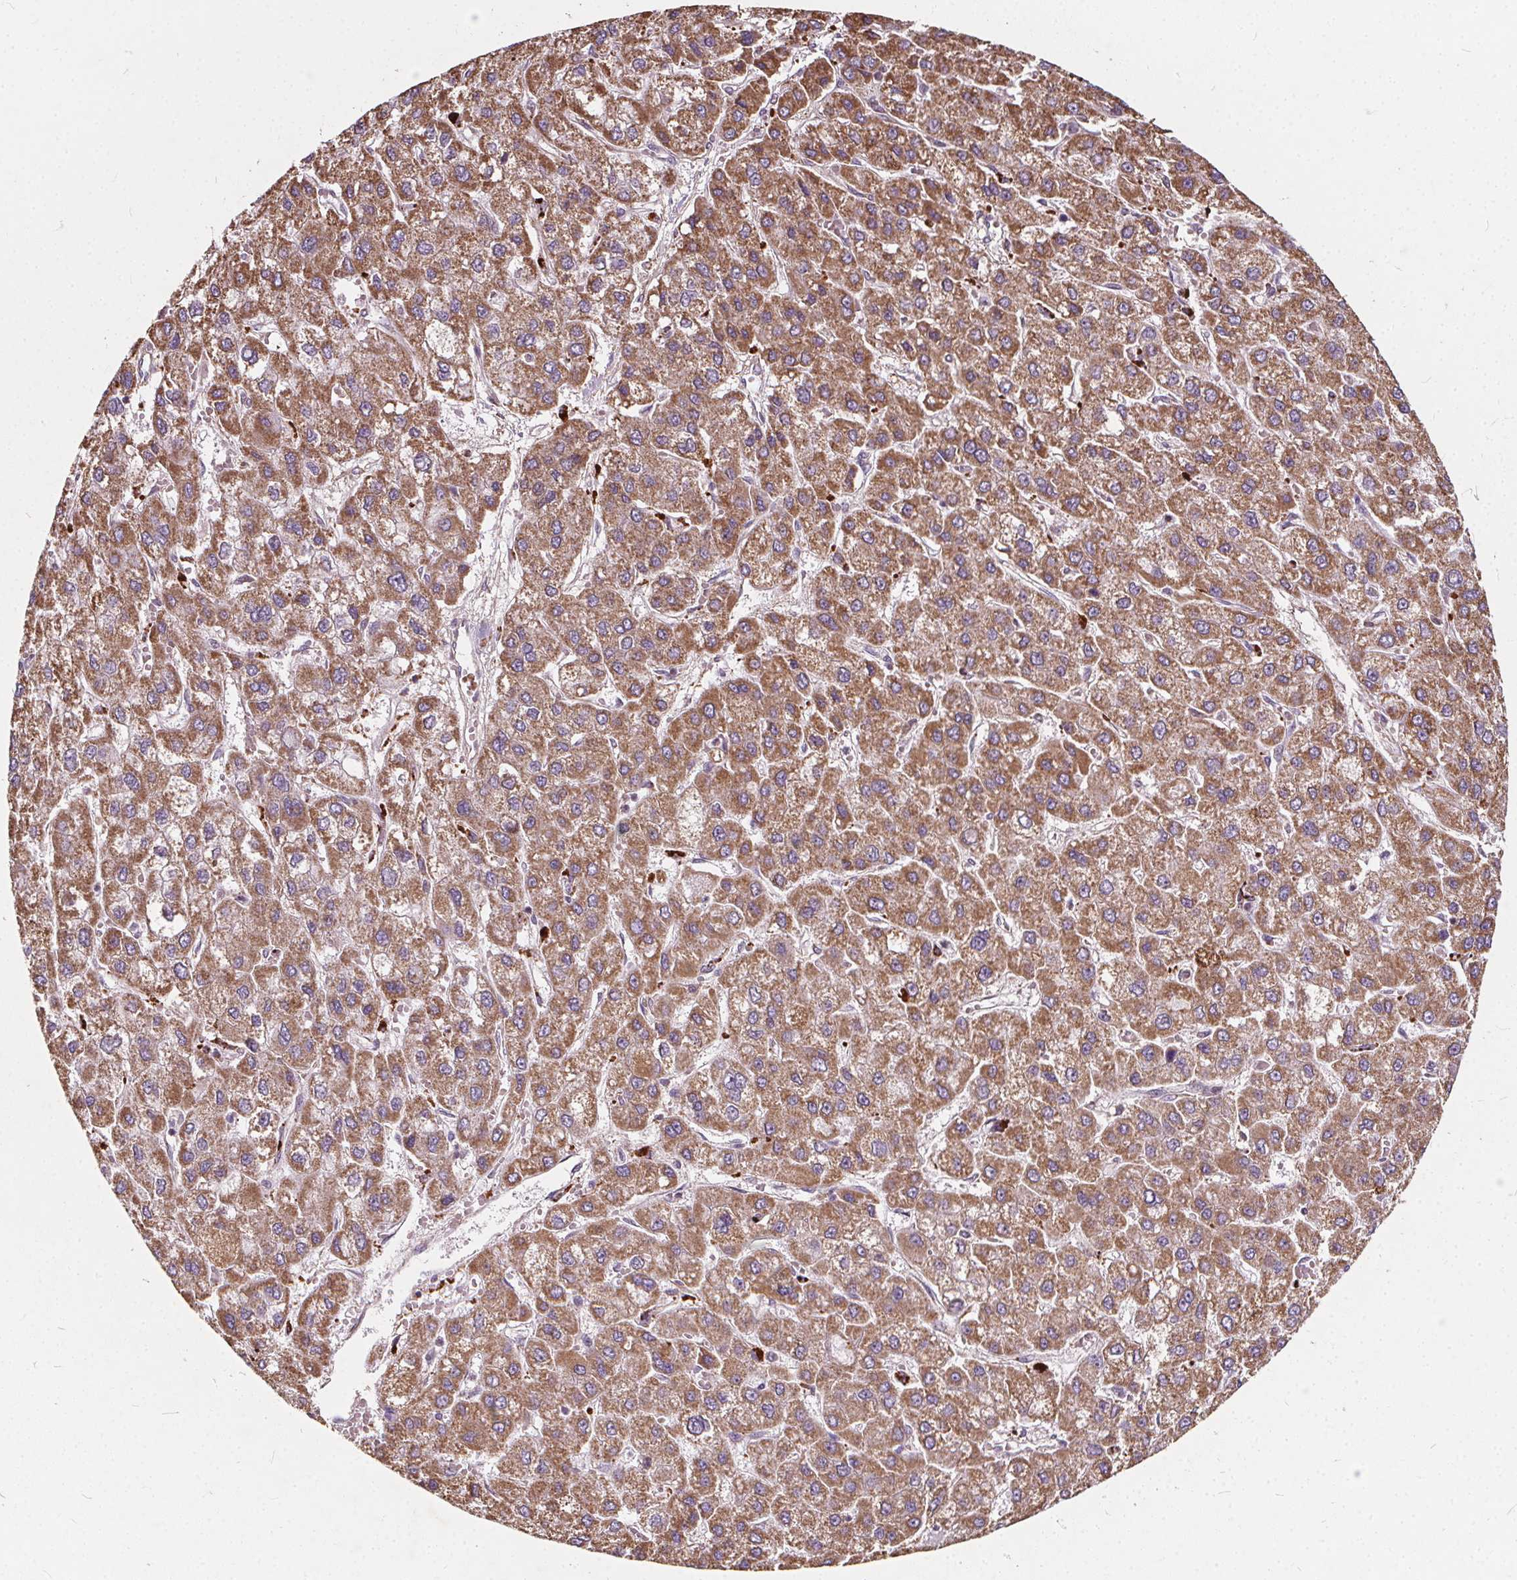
{"staining": {"intensity": "moderate", "quantity": ">75%", "location": "cytoplasmic/membranous"}, "tissue": "liver cancer", "cell_type": "Tumor cells", "image_type": "cancer", "snomed": [{"axis": "morphology", "description": "Carcinoma, Hepatocellular, NOS"}, {"axis": "topography", "description": "Liver"}], "caption": "This image reveals liver hepatocellular carcinoma stained with immunohistochemistry to label a protein in brown. The cytoplasmic/membranous of tumor cells show moderate positivity for the protein. Nuclei are counter-stained blue.", "gene": "ORAI2", "patient": {"sex": "female", "age": 41}}